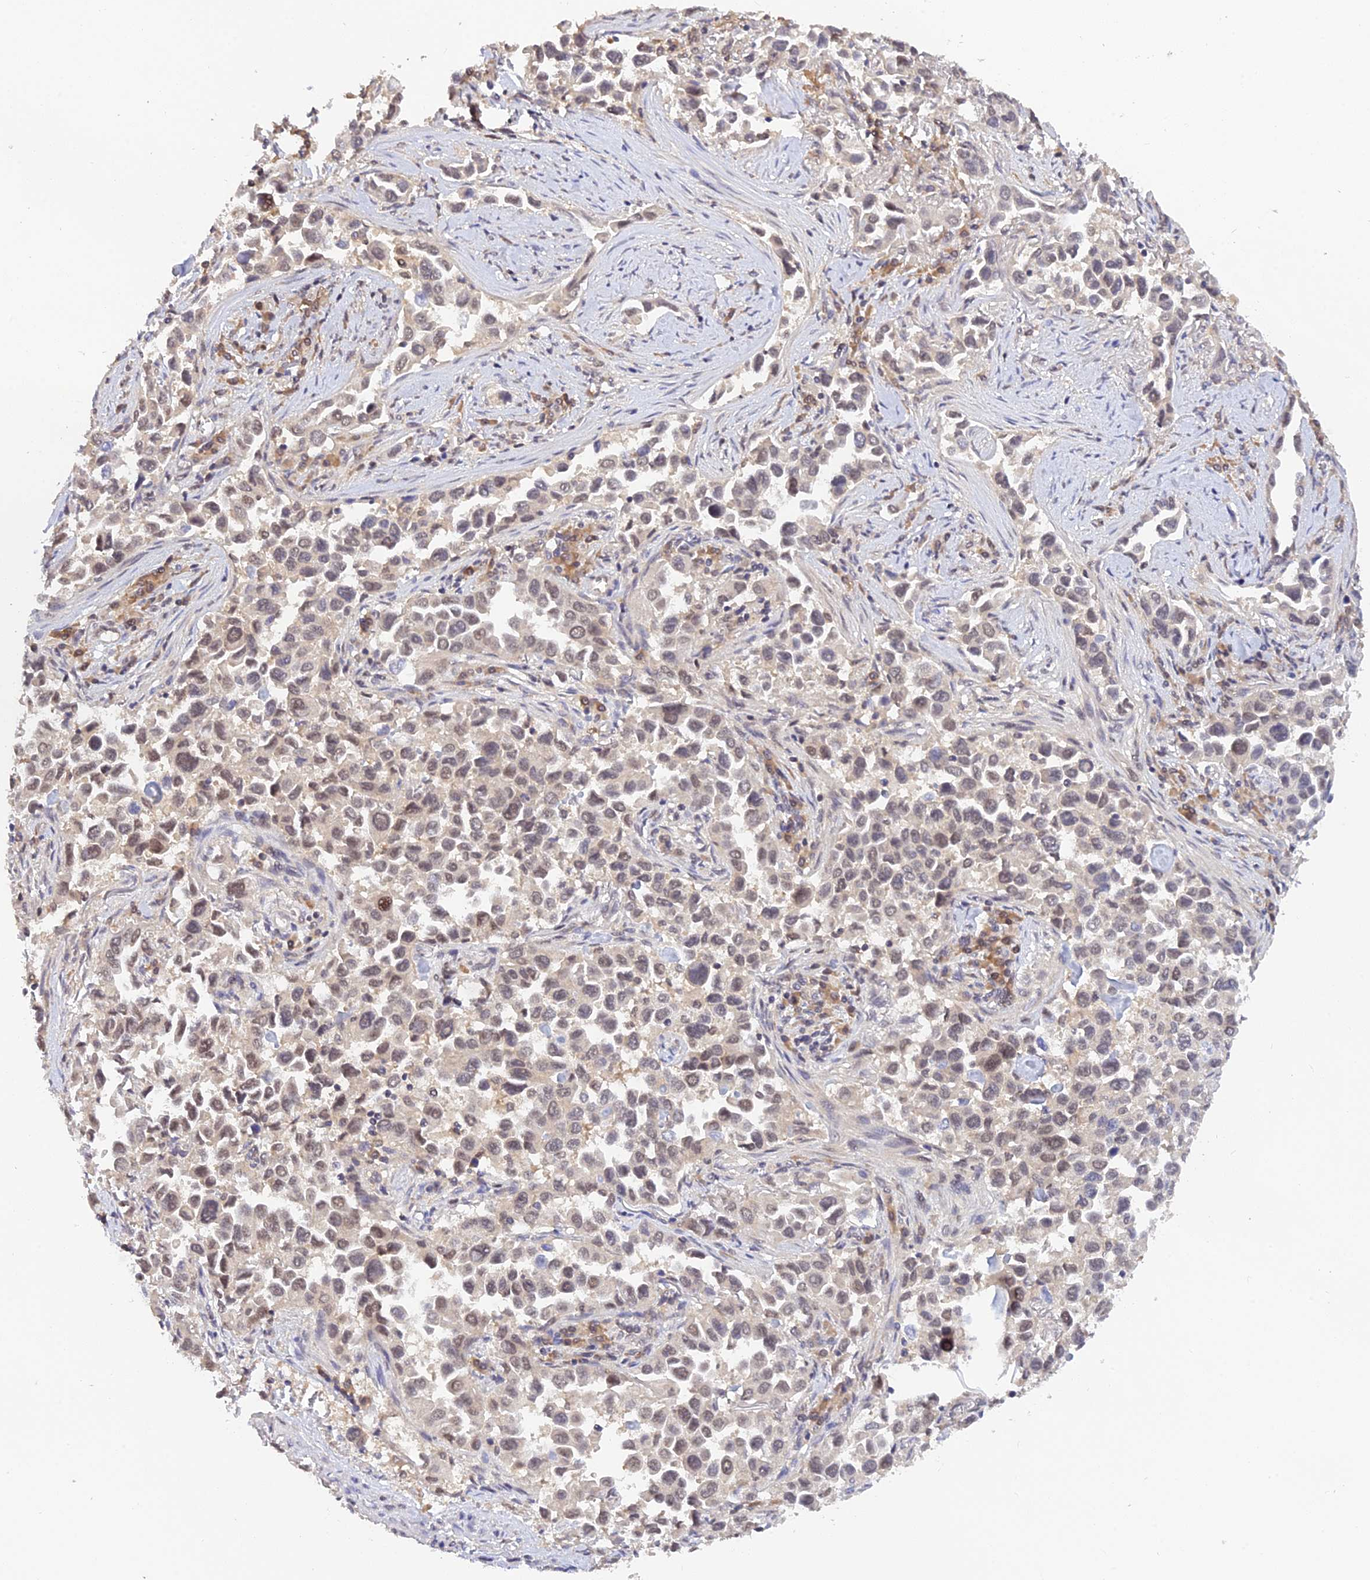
{"staining": {"intensity": "moderate", "quantity": "<25%", "location": "nuclear"}, "tissue": "lung cancer", "cell_type": "Tumor cells", "image_type": "cancer", "snomed": [{"axis": "morphology", "description": "Adenocarcinoma, NOS"}, {"axis": "topography", "description": "Lung"}], "caption": "Immunohistochemistry histopathology image of lung cancer (adenocarcinoma) stained for a protein (brown), which shows low levels of moderate nuclear staining in about <25% of tumor cells.", "gene": "ZNF436", "patient": {"sex": "female", "age": 76}}